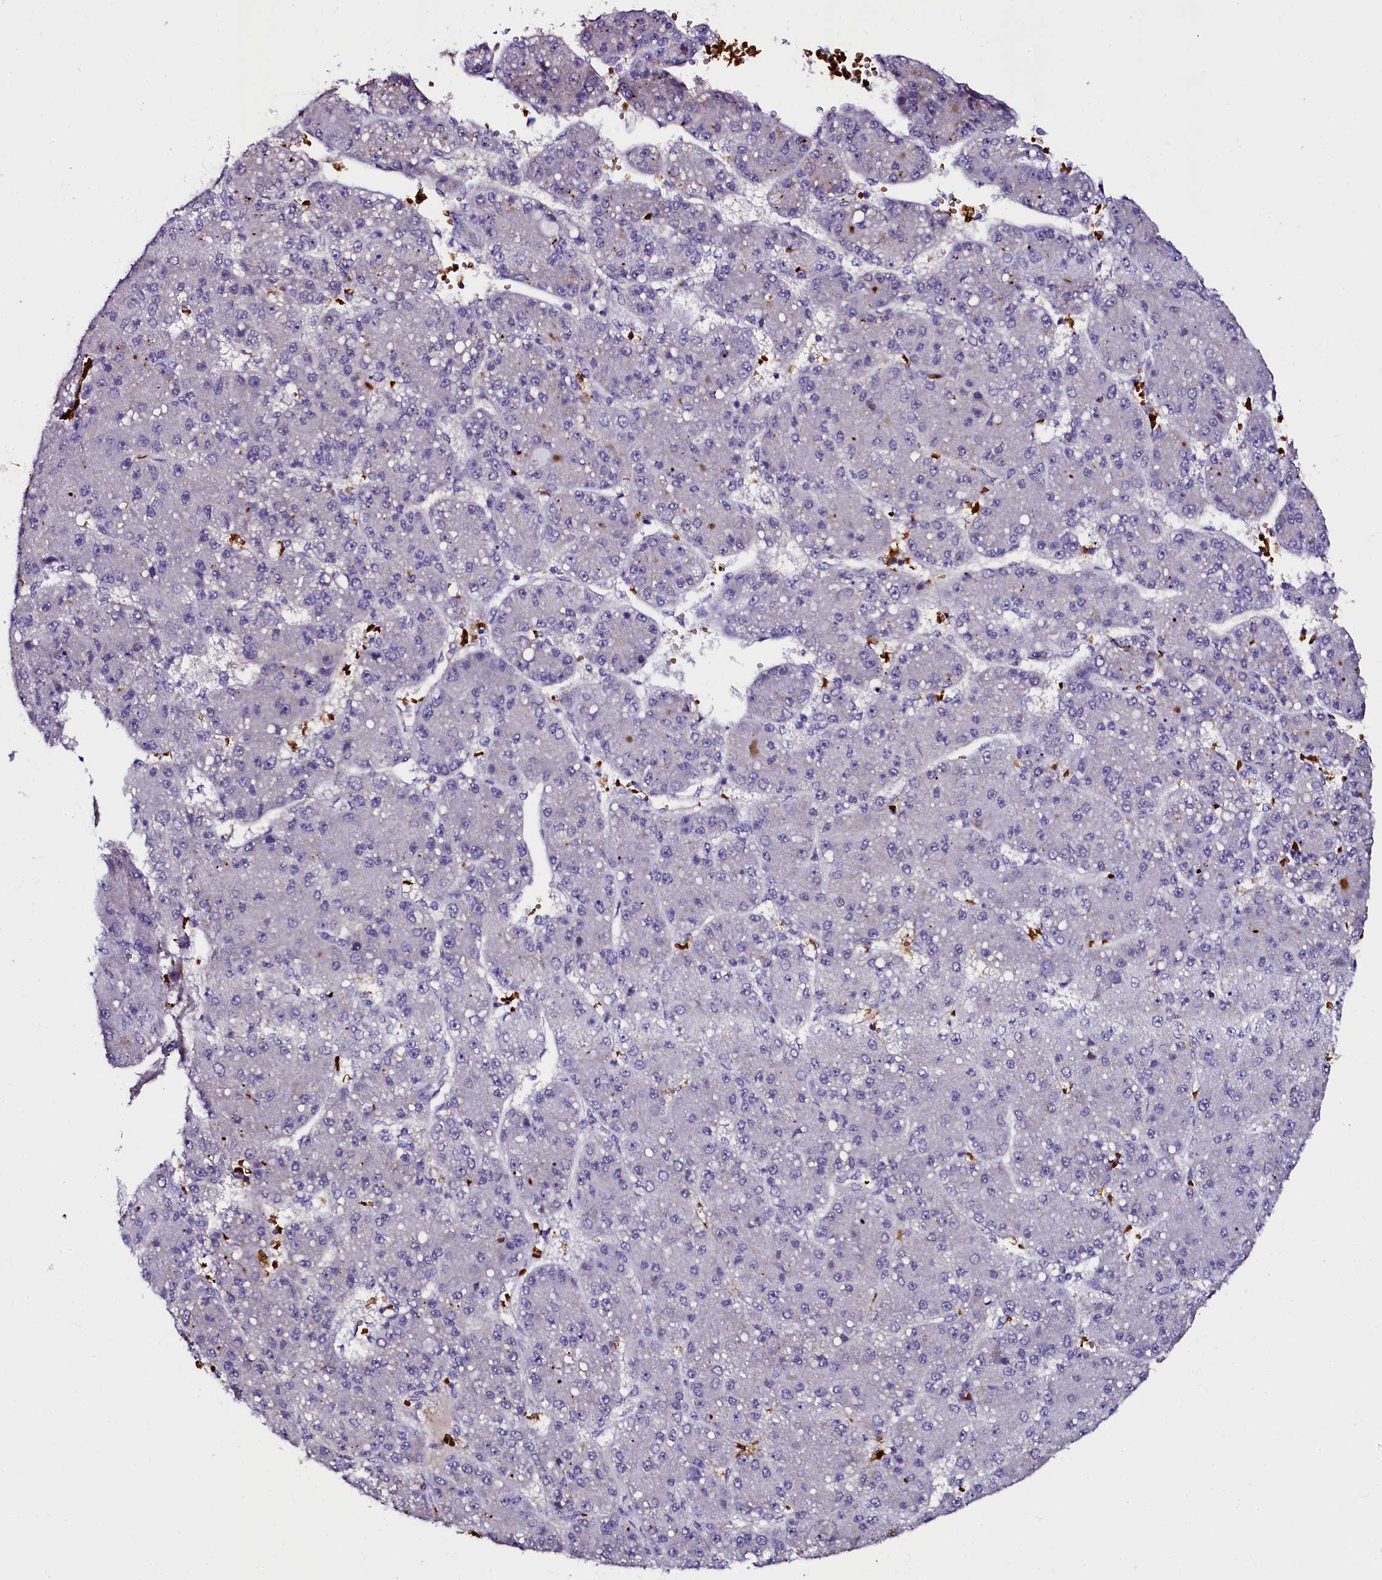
{"staining": {"intensity": "negative", "quantity": "none", "location": "none"}, "tissue": "liver cancer", "cell_type": "Tumor cells", "image_type": "cancer", "snomed": [{"axis": "morphology", "description": "Carcinoma, Hepatocellular, NOS"}, {"axis": "topography", "description": "Liver"}], "caption": "The immunohistochemistry histopathology image has no significant positivity in tumor cells of hepatocellular carcinoma (liver) tissue.", "gene": "CTDSPL2", "patient": {"sex": "male", "age": 67}}